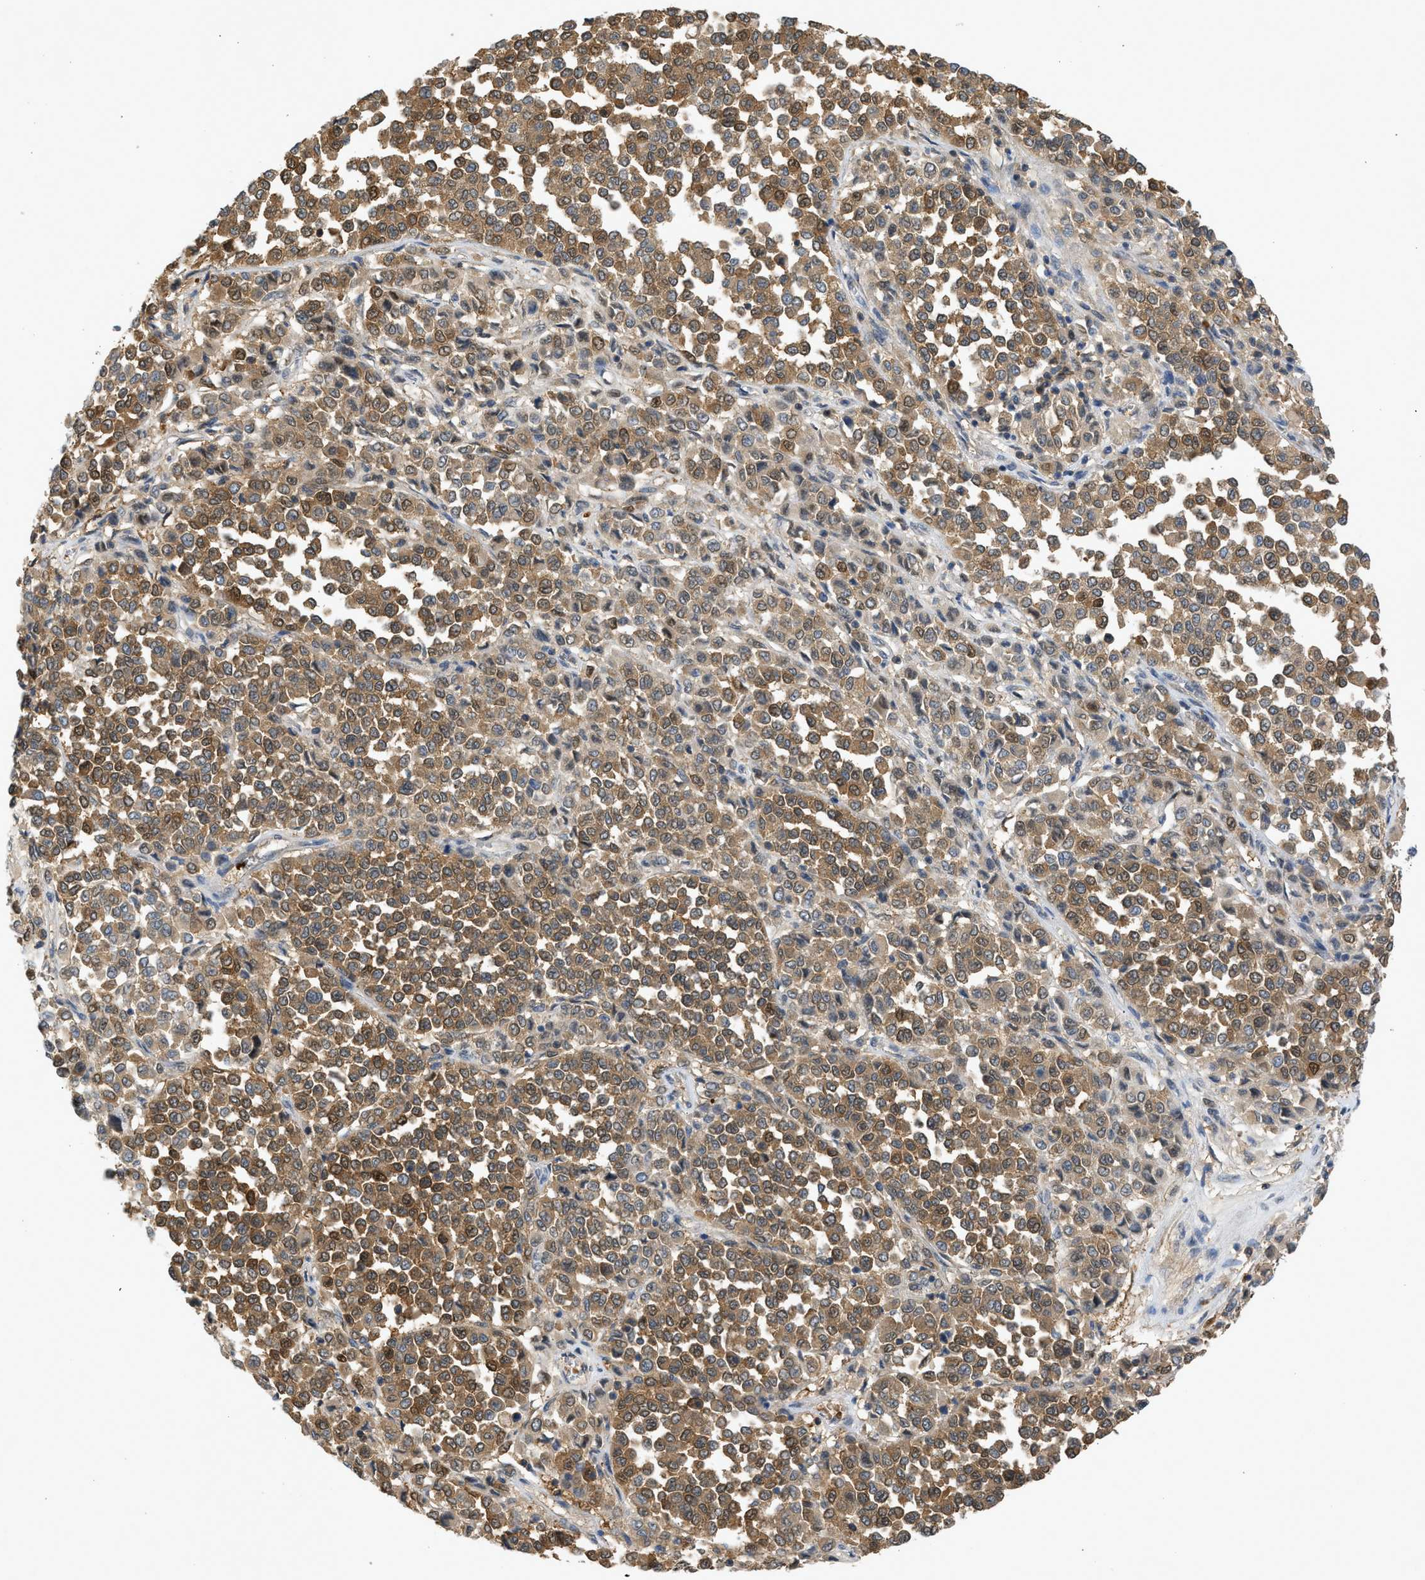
{"staining": {"intensity": "moderate", "quantity": ">75%", "location": "cytoplasmic/membranous"}, "tissue": "melanoma", "cell_type": "Tumor cells", "image_type": "cancer", "snomed": [{"axis": "morphology", "description": "Malignant melanoma, Metastatic site"}, {"axis": "topography", "description": "Pancreas"}], "caption": "Tumor cells exhibit medium levels of moderate cytoplasmic/membranous staining in about >75% of cells in human malignant melanoma (metastatic site).", "gene": "MAPK7", "patient": {"sex": "female", "age": 30}}